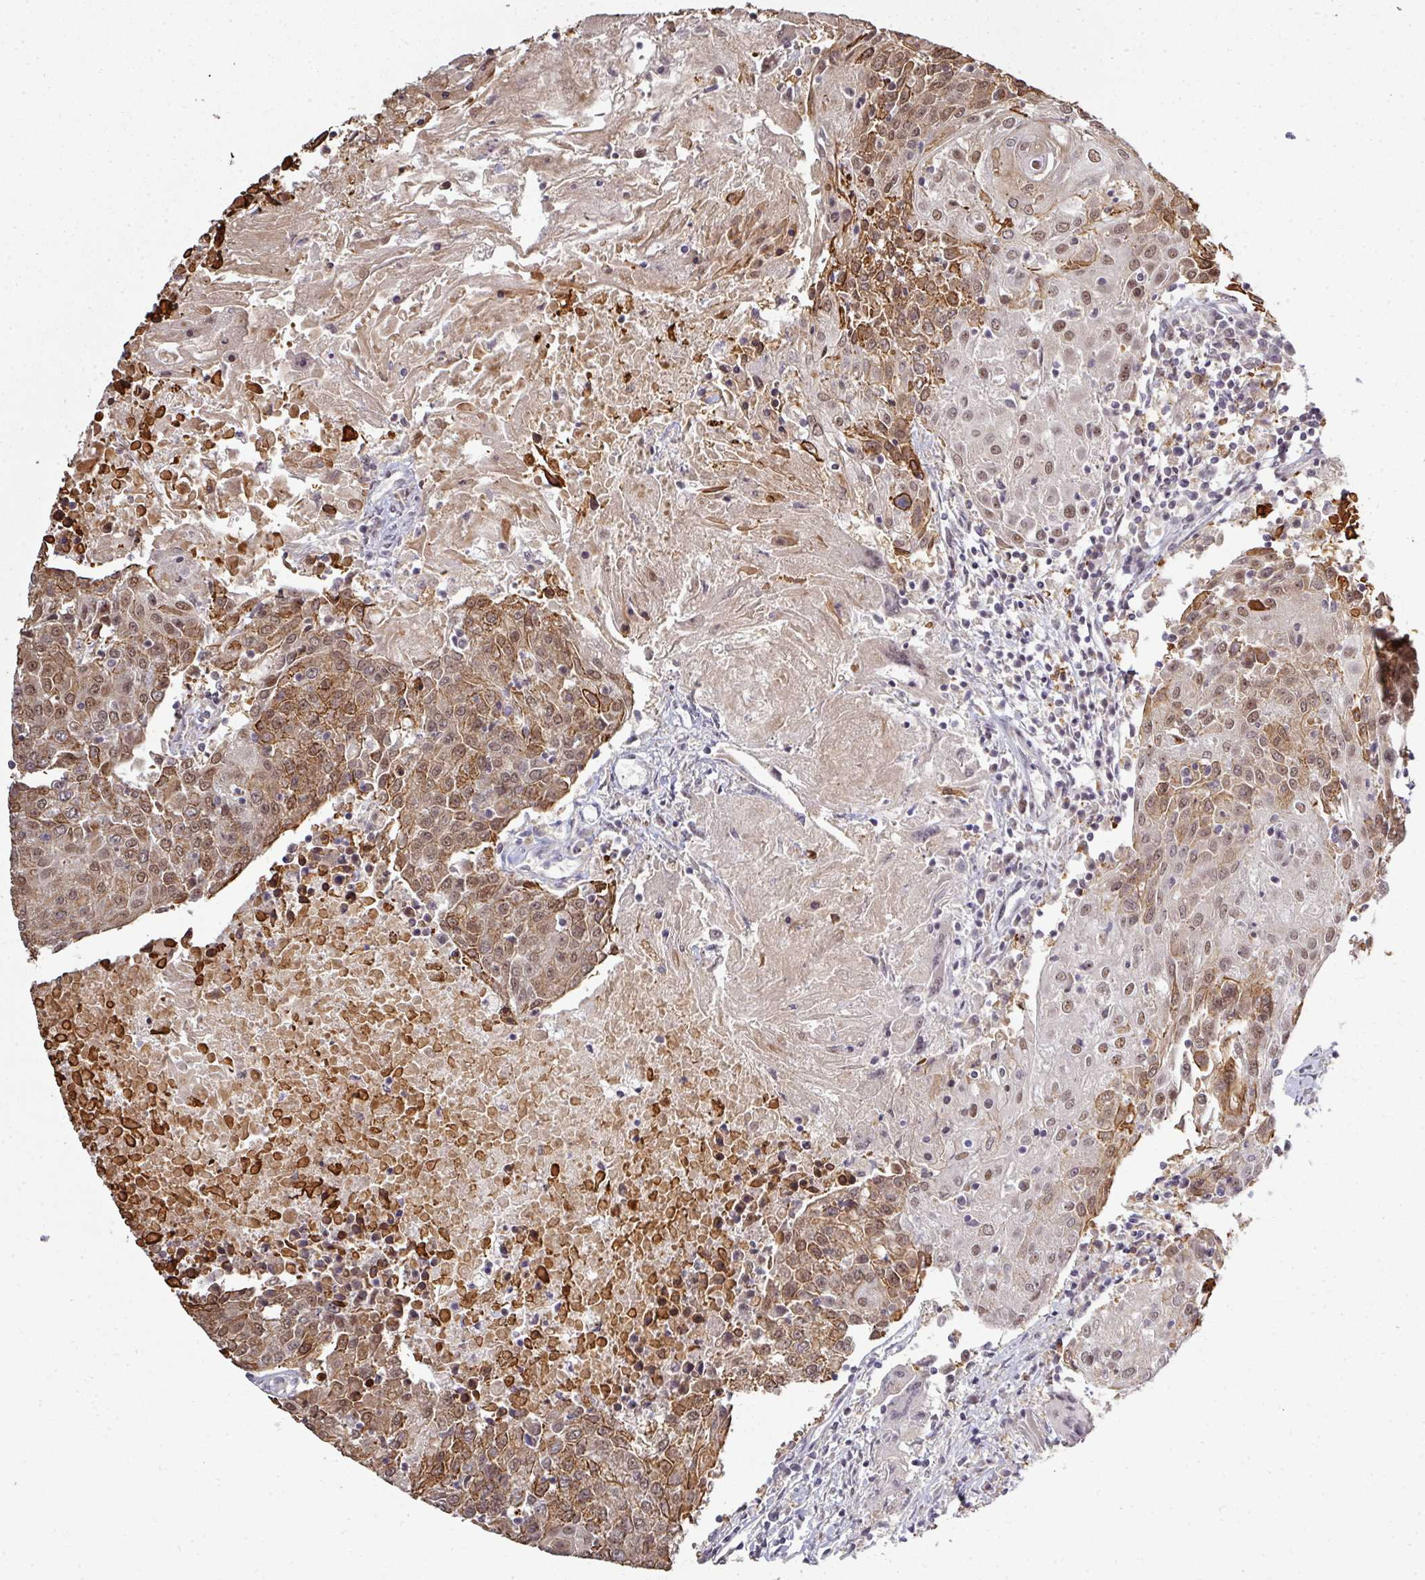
{"staining": {"intensity": "strong", "quantity": "25%-75%", "location": "cytoplasmic/membranous,nuclear"}, "tissue": "urothelial cancer", "cell_type": "Tumor cells", "image_type": "cancer", "snomed": [{"axis": "morphology", "description": "Urothelial carcinoma, High grade"}, {"axis": "topography", "description": "Urinary bladder"}], "caption": "Immunohistochemical staining of urothelial cancer displays high levels of strong cytoplasmic/membranous and nuclear expression in approximately 25%-75% of tumor cells.", "gene": "GTF2H3", "patient": {"sex": "female", "age": 85}}